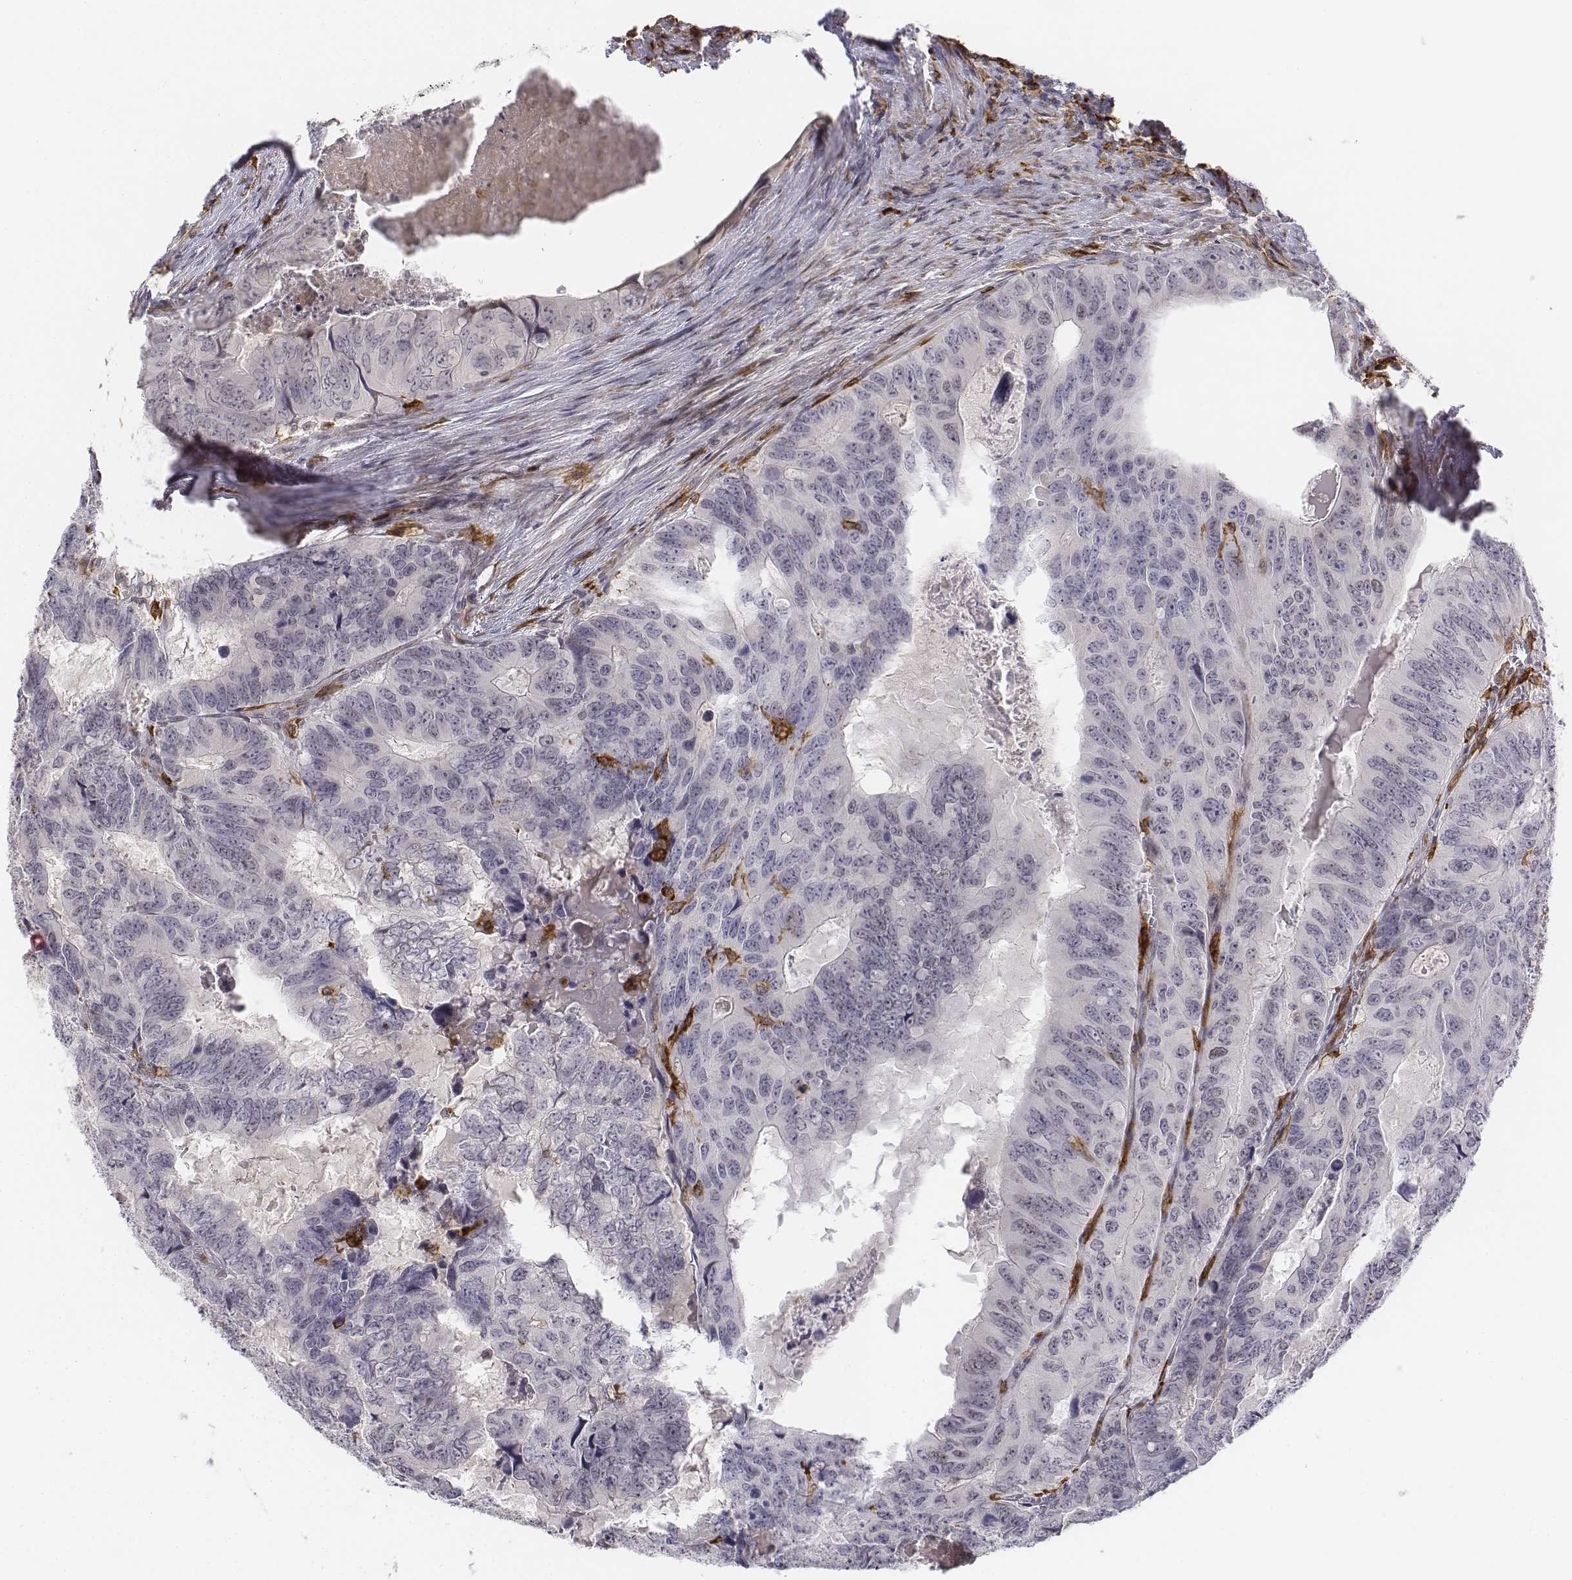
{"staining": {"intensity": "negative", "quantity": "none", "location": "none"}, "tissue": "colorectal cancer", "cell_type": "Tumor cells", "image_type": "cancer", "snomed": [{"axis": "morphology", "description": "Adenocarcinoma, NOS"}, {"axis": "topography", "description": "Colon"}], "caption": "Image shows no significant protein positivity in tumor cells of colorectal adenocarcinoma.", "gene": "CD14", "patient": {"sex": "male", "age": 79}}